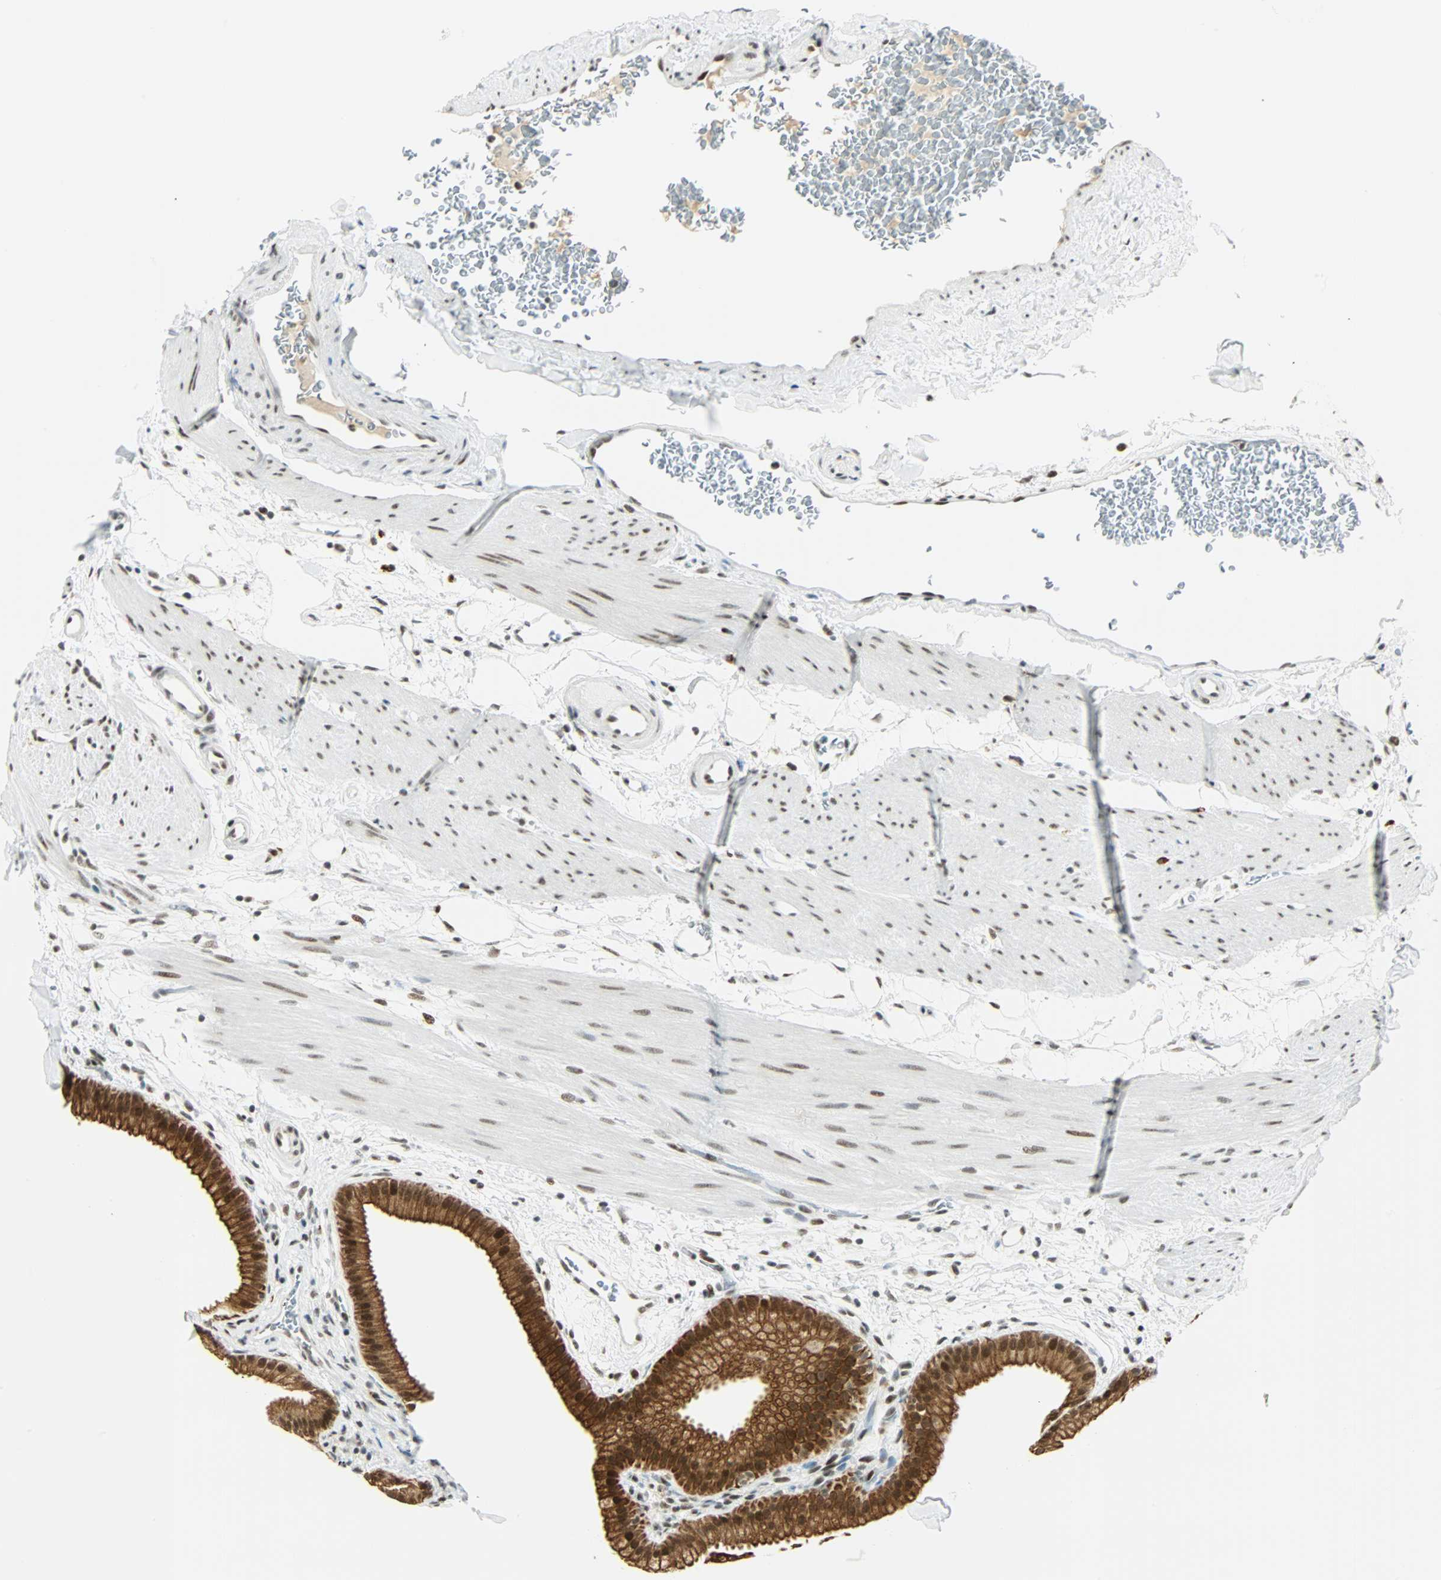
{"staining": {"intensity": "strong", "quantity": ">75%", "location": "cytoplasmic/membranous,nuclear"}, "tissue": "gallbladder", "cell_type": "Glandular cells", "image_type": "normal", "snomed": [{"axis": "morphology", "description": "Normal tissue, NOS"}, {"axis": "topography", "description": "Gallbladder"}], "caption": "DAB immunohistochemical staining of benign human gallbladder demonstrates strong cytoplasmic/membranous,nuclear protein staining in approximately >75% of glandular cells.", "gene": "NELFE", "patient": {"sex": "female", "age": 64}}